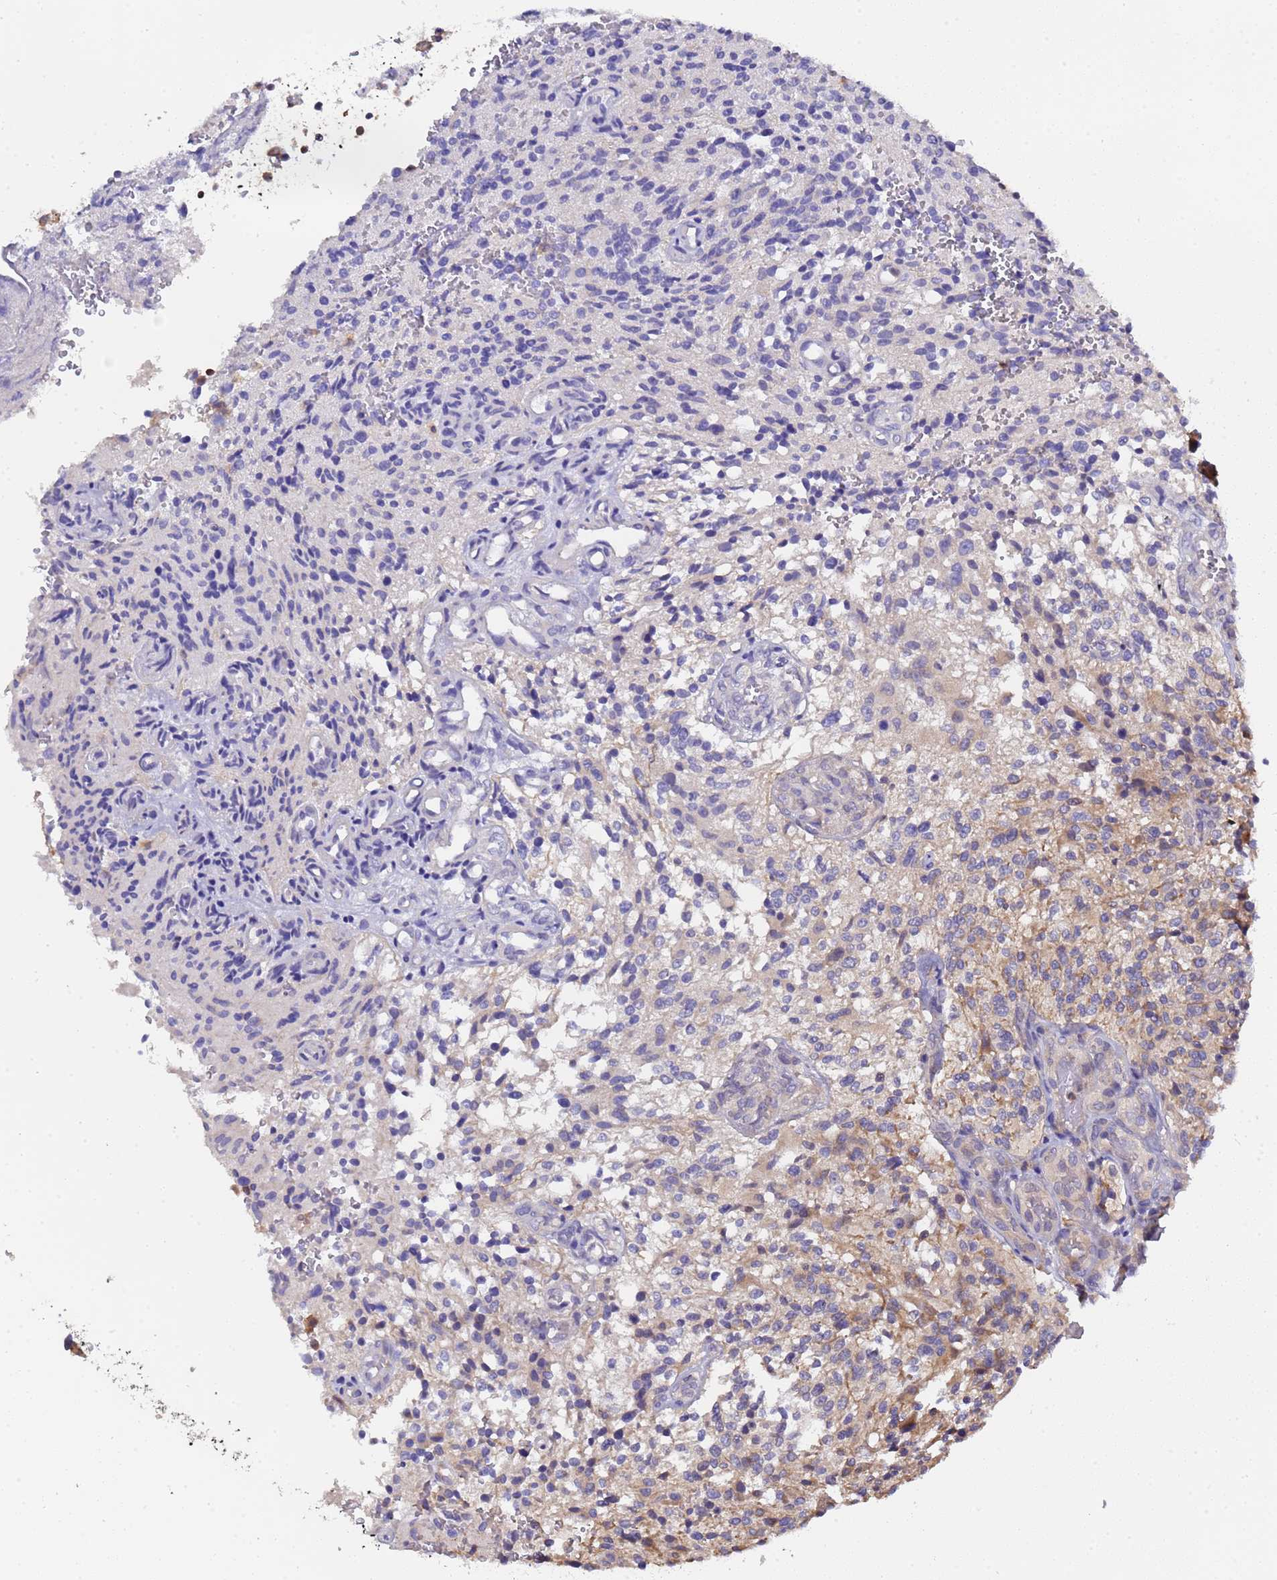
{"staining": {"intensity": "weak", "quantity": "<25%", "location": "cytoplasmic/membranous"}, "tissue": "glioma", "cell_type": "Tumor cells", "image_type": "cancer", "snomed": [{"axis": "morphology", "description": "Normal tissue, NOS"}, {"axis": "morphology", "description": "Glioma, malignant, High grade"}, {"axis": "topography", "description": "Cerebral cortex"}], "caption": "This histopathology image is of malignant glioma (high-grade) stained with IHC to label a protein in brown with the nuclei are counter-stained blue. There is no positivity in tumor cells. (Brightfield microscopy of DAB immunohistochemistry (IHC) at high magnification).", "gene": "ELMOD2", "patient": {"sex": "male", "age": 56}}